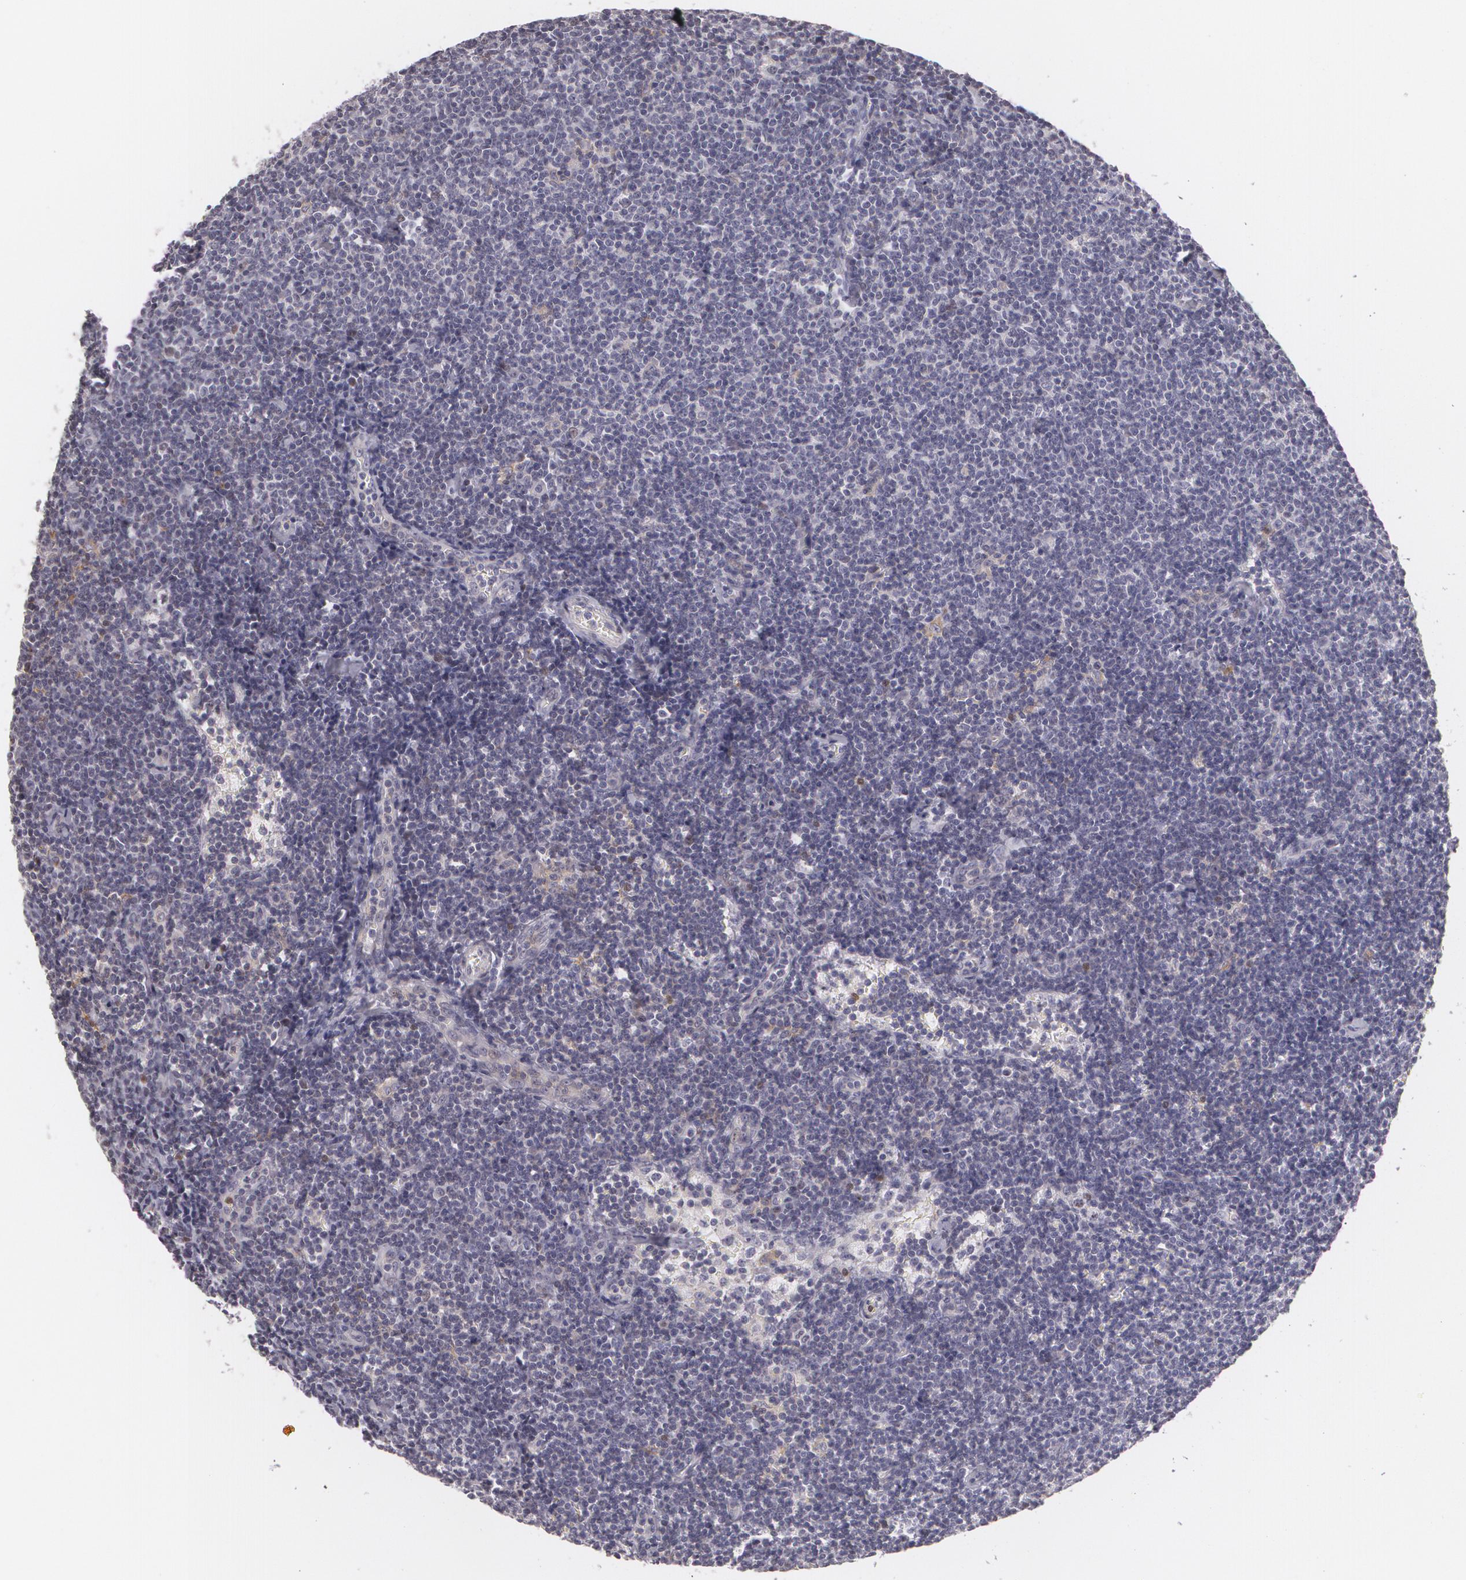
{"staining": {"intensity": "negative", "quantity": "none", "location": "none"}, "tissue": "lymphoma", "cell_type": "Tumor cells", "image_type": "cancer", "snomed": [{"axis": "morphology", "description": "Malignant lymphoma, non-Hodgkin's type, Low grade"}, {"axis": "topography", "description": "Lymph node"}], "caption": "This is a histopathology image of immunohistochemistry (IHC) staining of lymphoma, which shows no staining in tumor cells. (IHC, brightfield microscopy, high magnification).", "gene": "ZBTB16", "patient": {"sex": "male", "age": 65}}